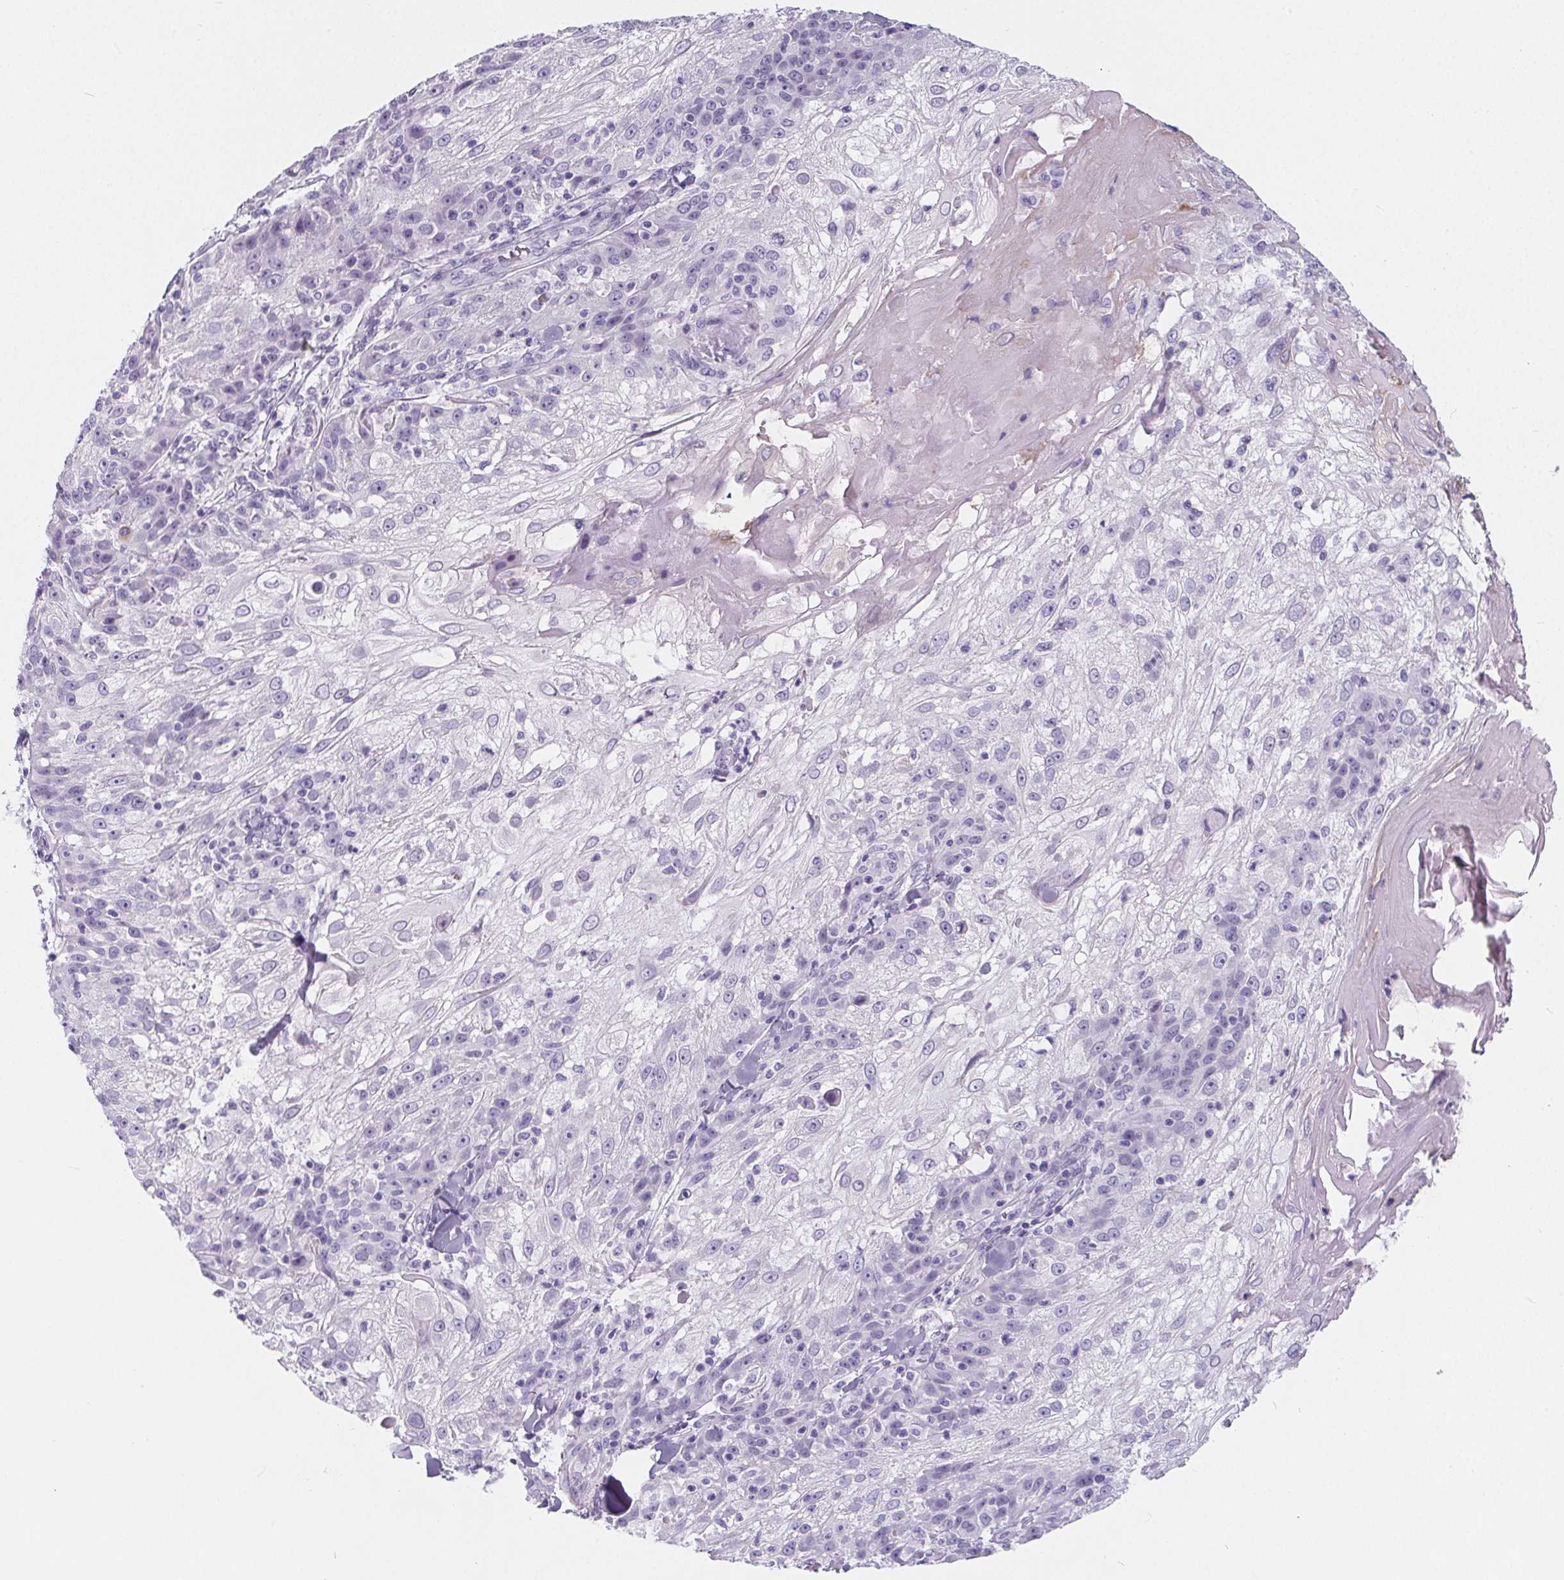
{"staining": {"intensity": "negative", "quantity": "none", "location": "none"}, "tissue": "skin cancer", "cell_type": "Tumor cells", "image_type": "cancer", "snomed": [{"axis": "morphology", "description": "Normal tissue, NOS"}, {"axis": "morphology", "description": "Squamous cell carcinoma, NOS"}, {"axis": "topography", "description": "Skin"}], "caption": "A high-resolution photomicrograph shows immunohistochemistry (IHC) staining of squamous cell carcinoma (skin), which displays no significant positivity in tumor cells.", "gene": "ADRB1", "patient": {"sex": "female", "age": 83}}